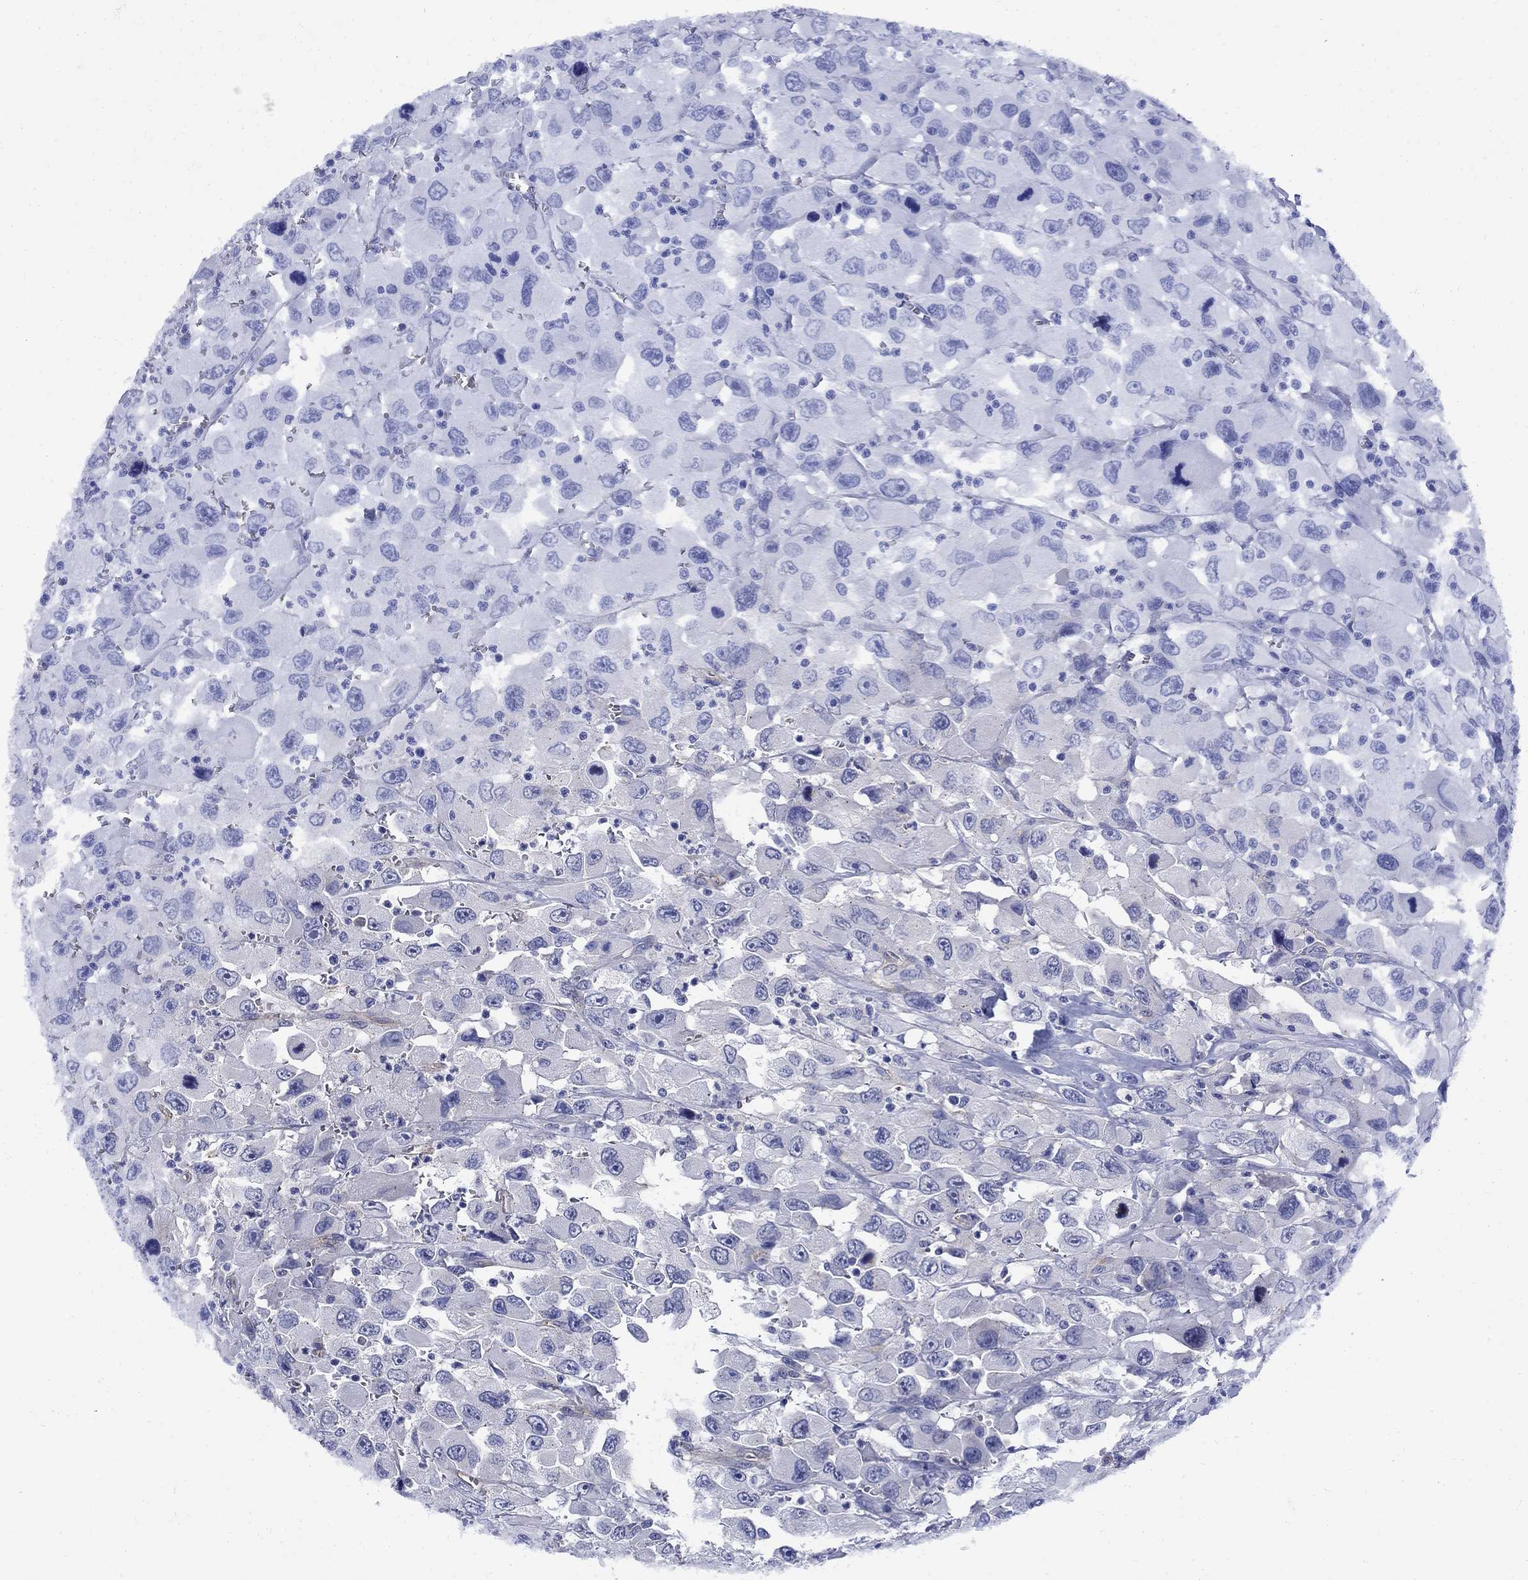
{"staining": {"intensity": "negative", "quantity": "none", "location": "none"}, "tissue": "head and neck cancer", "cell_type": "Tumor cells", "image_type": "cancer", "snomed": [{"axis": "morphology", "description": "Squamous cell carcinoma, NOS"}, {"axis": "morphology", "description": "Squamous cell carcinoma, metastatic, NOS"}, {"axis": "topography", "description": "Oral tissue"}, {"axis": "topography", "description": "Head-Neck"}], "caption": "The micrograph exhibits no staining of tumor cells in metastatic squamous cell carcinoma (head and neck).", "gene": "SMCP", "patient": {"sex": "female", "age": 85}}